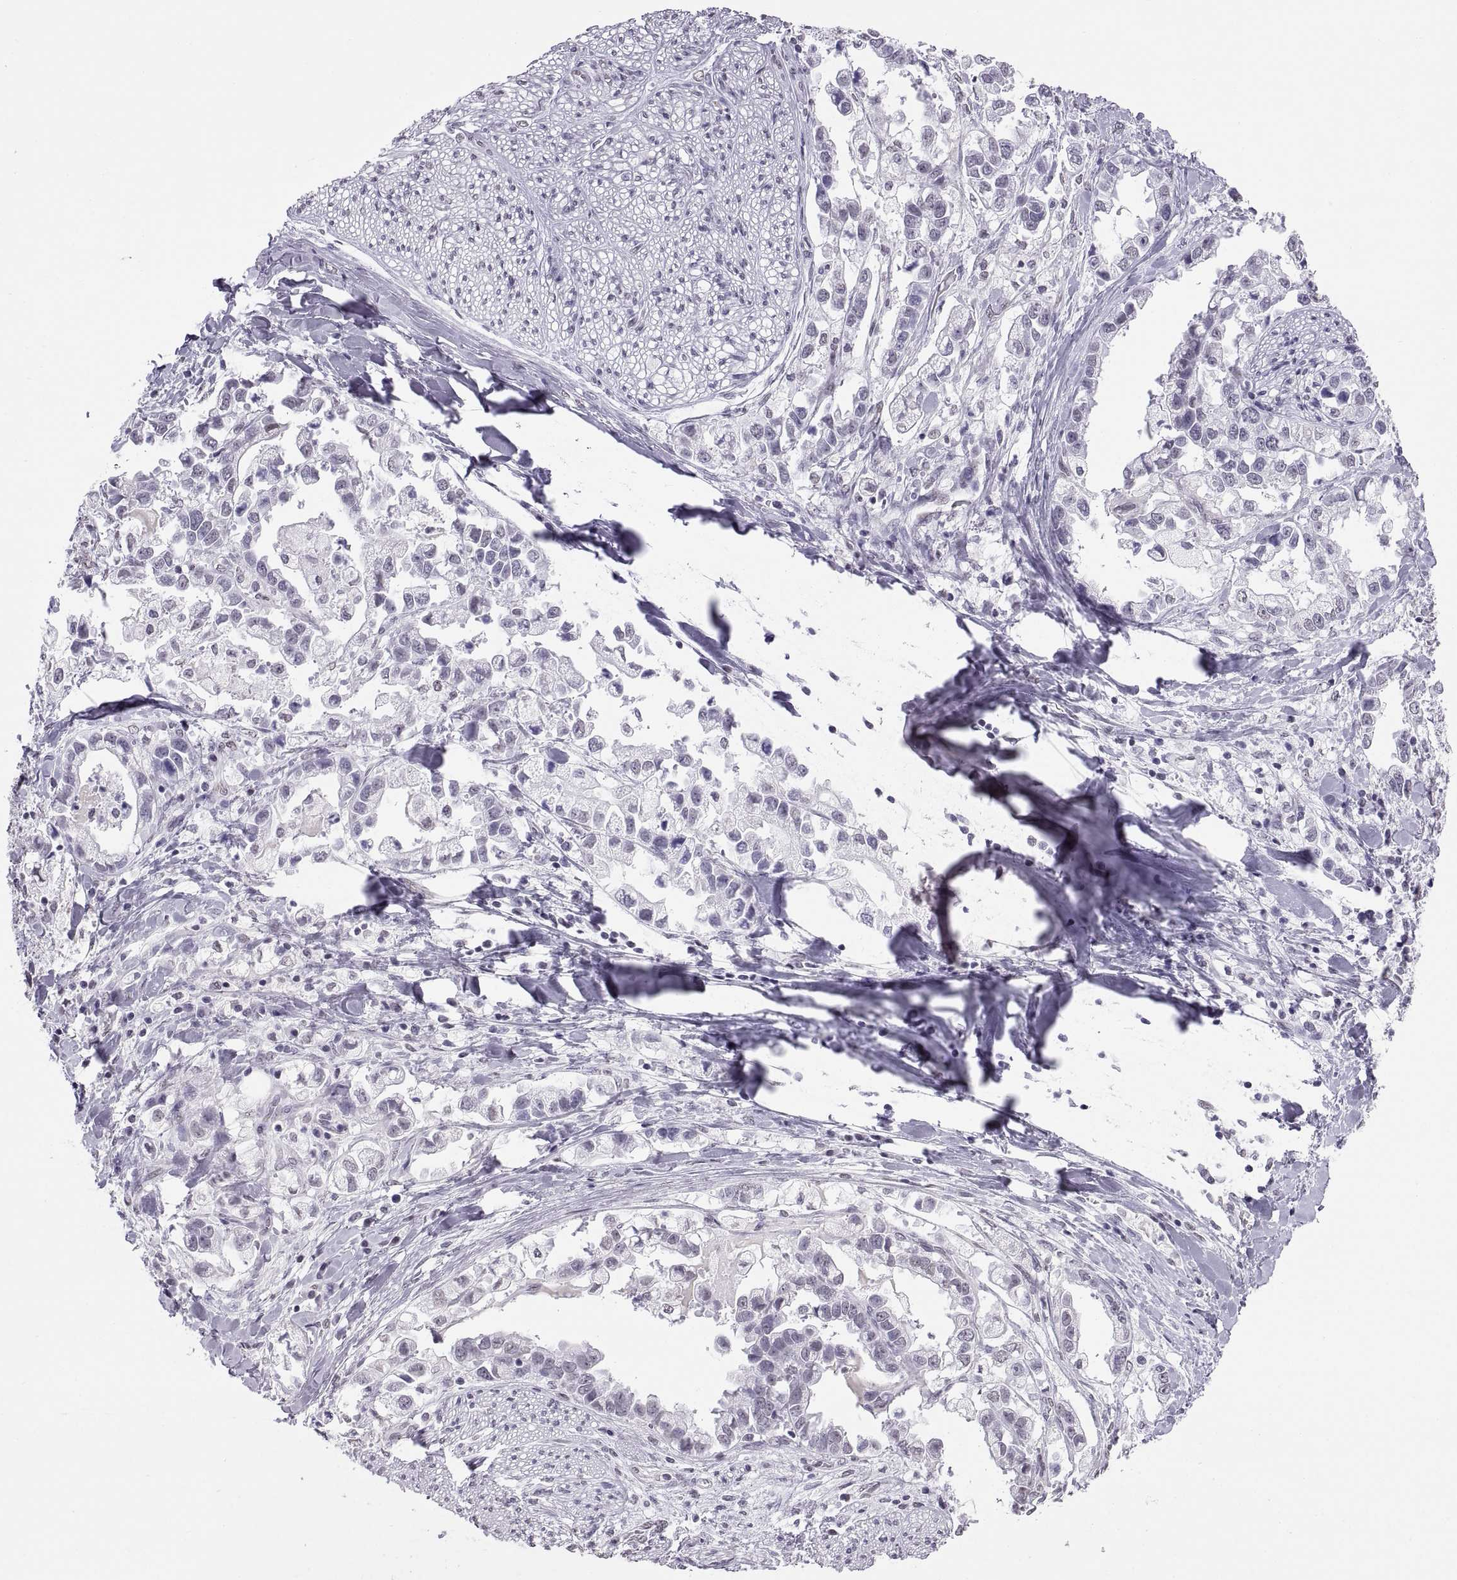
{"staining": {"intensity": "negative", "quantity": "none", "location": "none"}, "tissue": "stomach cancer", "cell_type": "Tumor cells", "image_type": "cancer", "snomed": [{"axis": "morphology", "description": "Adenocarcinoma, NOS"}, {"axis": "topography", "description": "Stomach"}], "caption": "This is a image of IHC staining of stomach adenocarcinoma, which shows no positivity in tumor cells.", "gene": "CARTPT", "patient": {"sex": "male", "age": 59}}